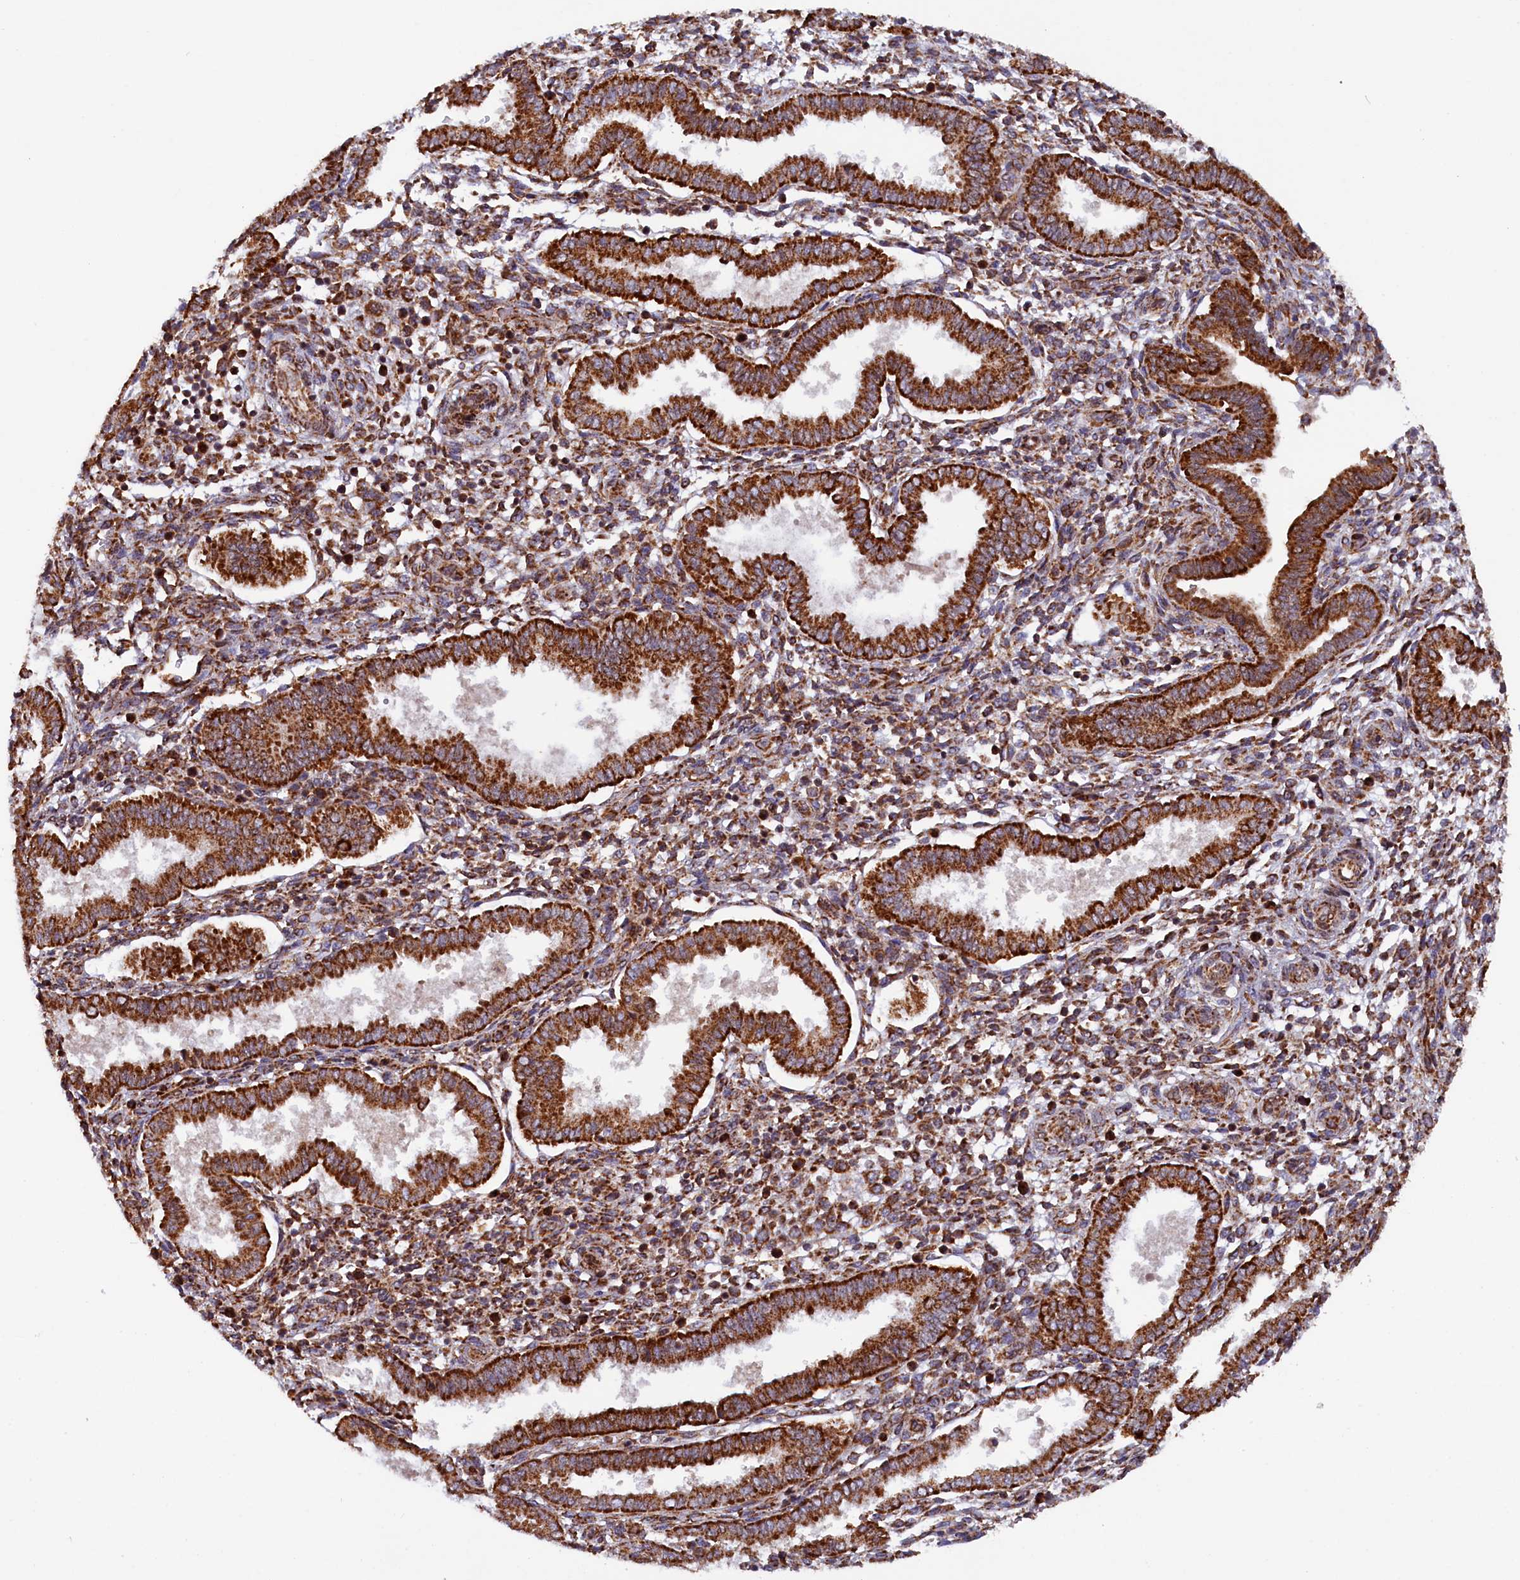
{"staining": {"intensity": "moderate", "quantity": ">75%", "location": "cytoplasmic/membranous"}, "tissue": "endometrium", "cell_type": "Cells in endometrial stroma", "image_type": "normal", "snomed": [{"axis": "morphology", "description": "Normal tissue, NOS"}, {"axis": "topography", "description": "Endometrium"}], "caption": "Approximately >75% of cells in endometrial stroma in normal endometrium show moderate cytoplasmic/membranous protein staining as visualized by brown immunohistochemical staining.", "gene": "DUS3L", "patient": {"sex": "female", "age": 24}}